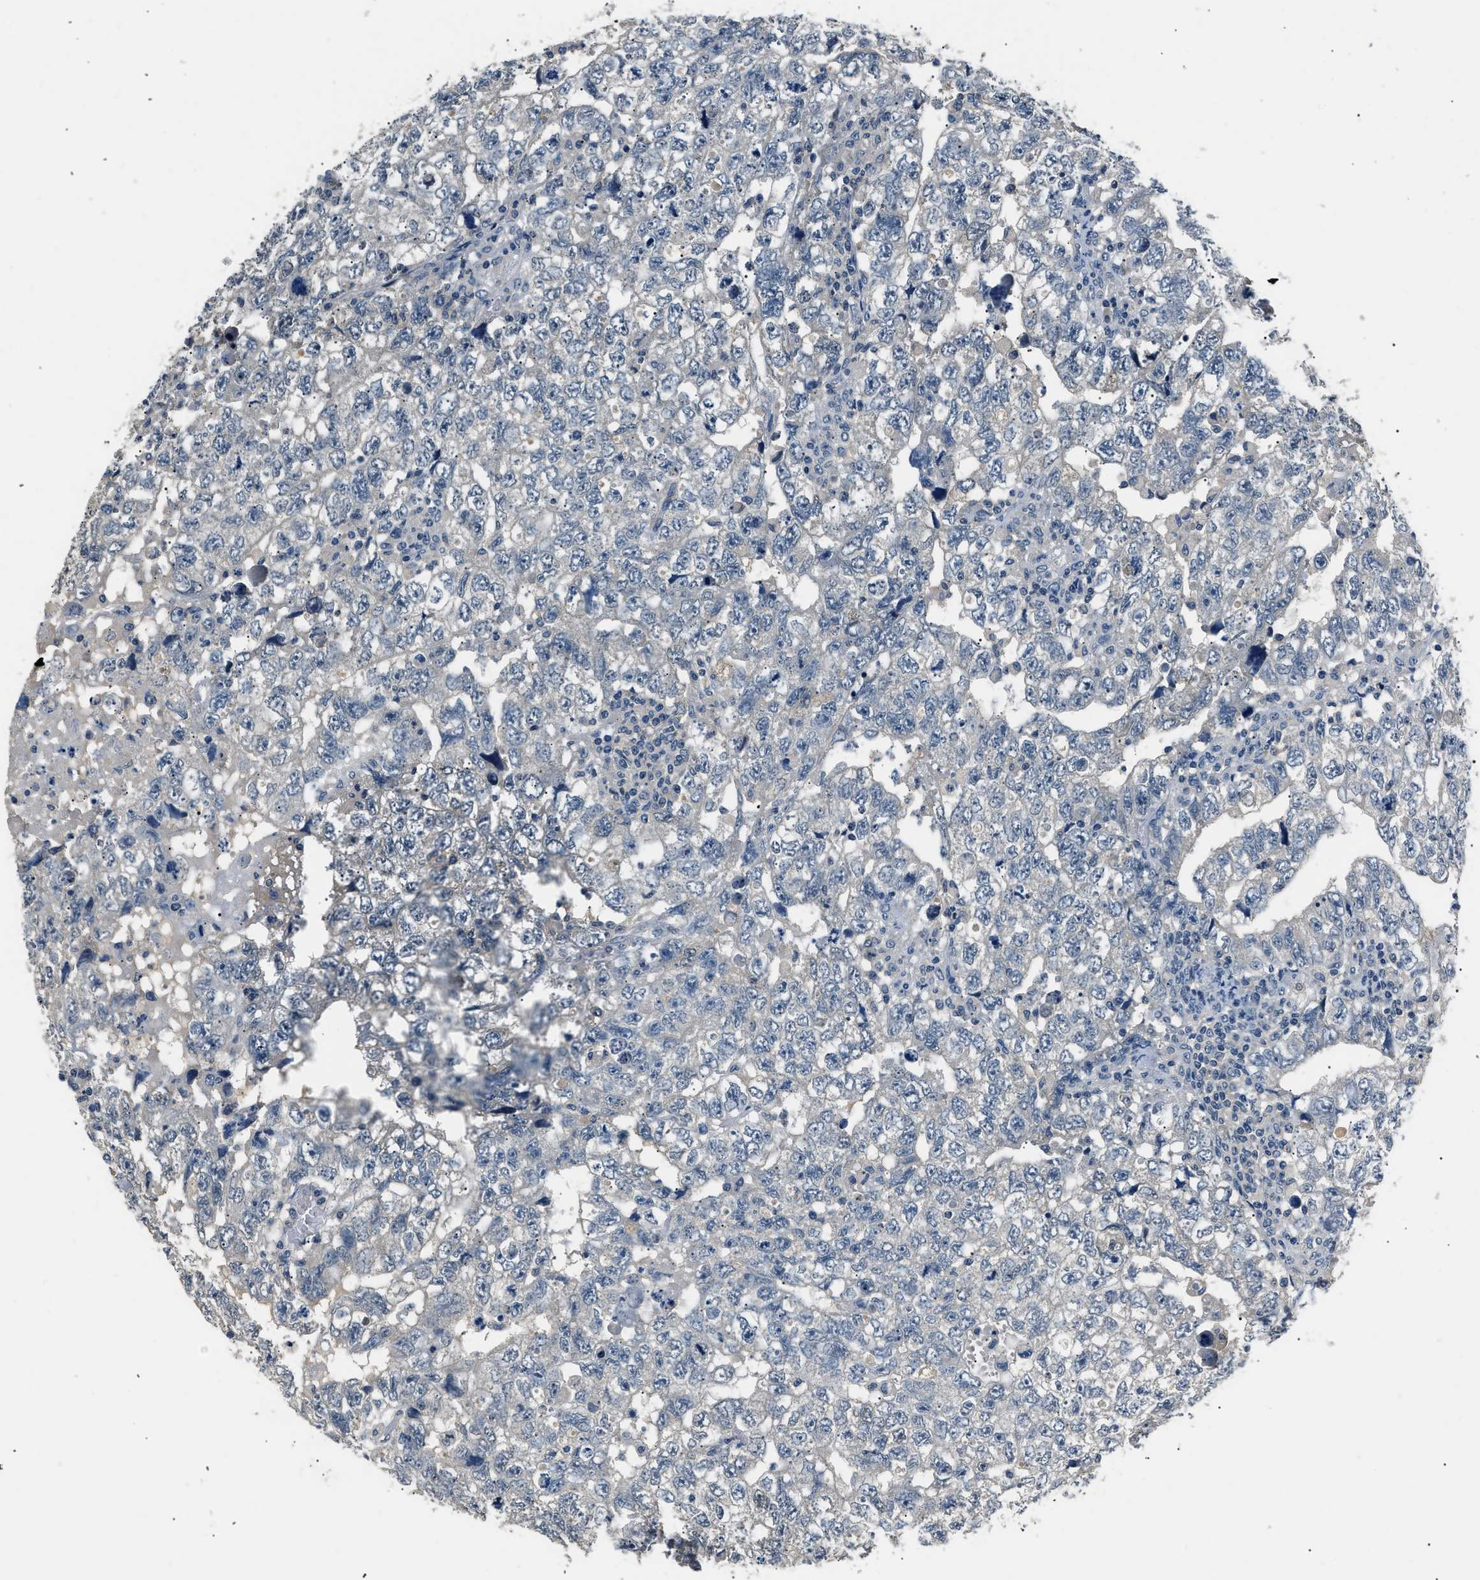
{"staining": {"intensity": "negative", "quantity": "none", "location": "none"}, "tissue": "testis cancer", "cell_type": "Tumor cells", "image_type": "cancer", "snomed": [{"axis": "morphology", "description": "Carcinoma, Embryonal, NOS"}, {"axis": "topography", "description": "Testis"}], "caption": "The photomicrograph exhibits no significant expression in tumor cells of testis cancer. (IHC, brightfield microscopy, high magnification).", "gene": "INHA", "patient": {"sex": "male", "age": 36}}